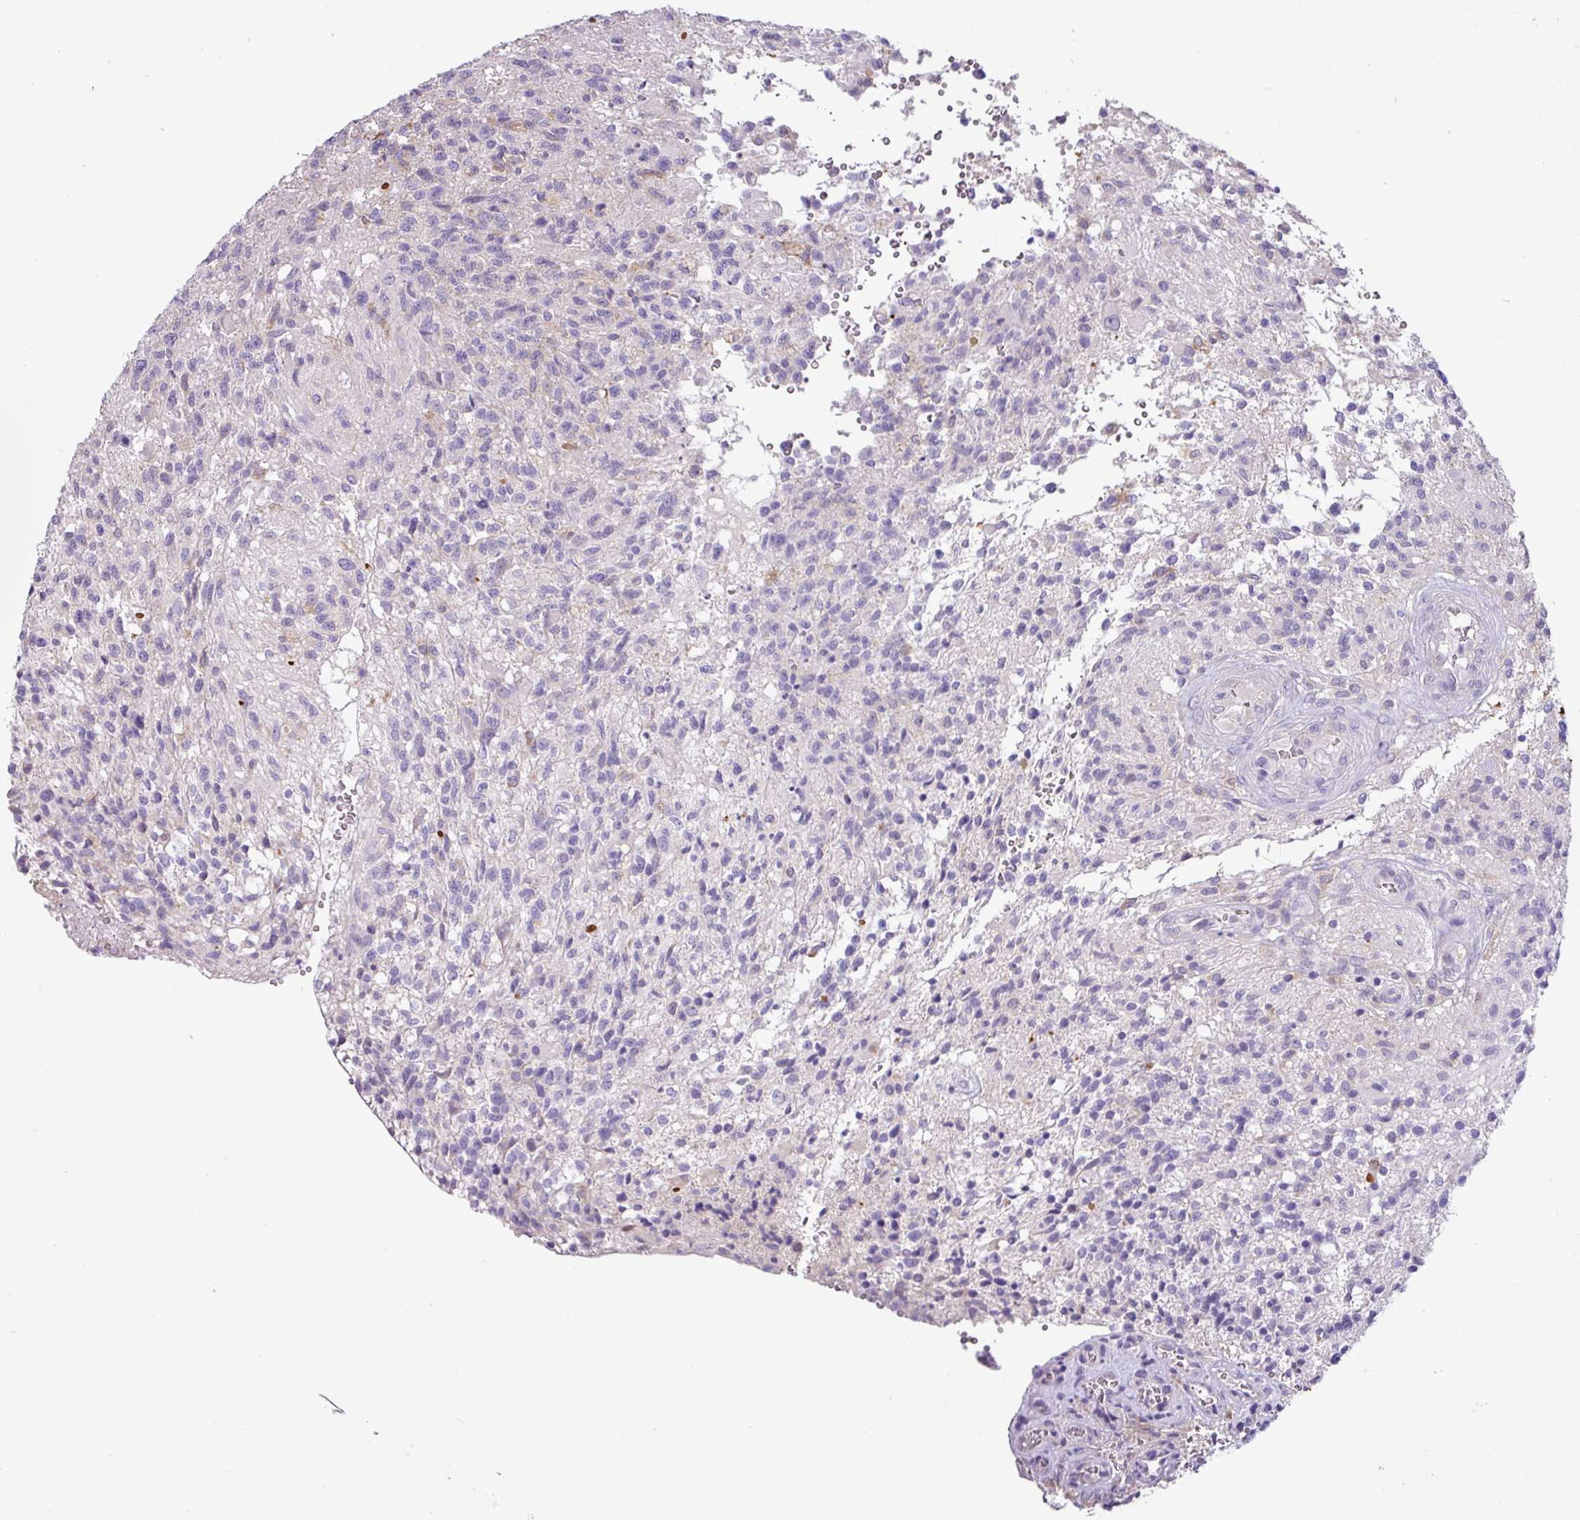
{"staining": {"intensity": "negative", "quantity": "none", "location": "none"}, "tissue": "glioma", "cell_type": "Tumor cells", "image_type": "cancer", "snomed": [{"axis": "morphology", "description": "Glioma, malignant, High grade"}, {"axis": "topography", "description": "Brain"}], "caption": "Glioma was stained to show a protein in brown. There is no significant positivity in tumor cells.", "gene": "ZNF524", "patient": {"sex": "male", "age": 56}}